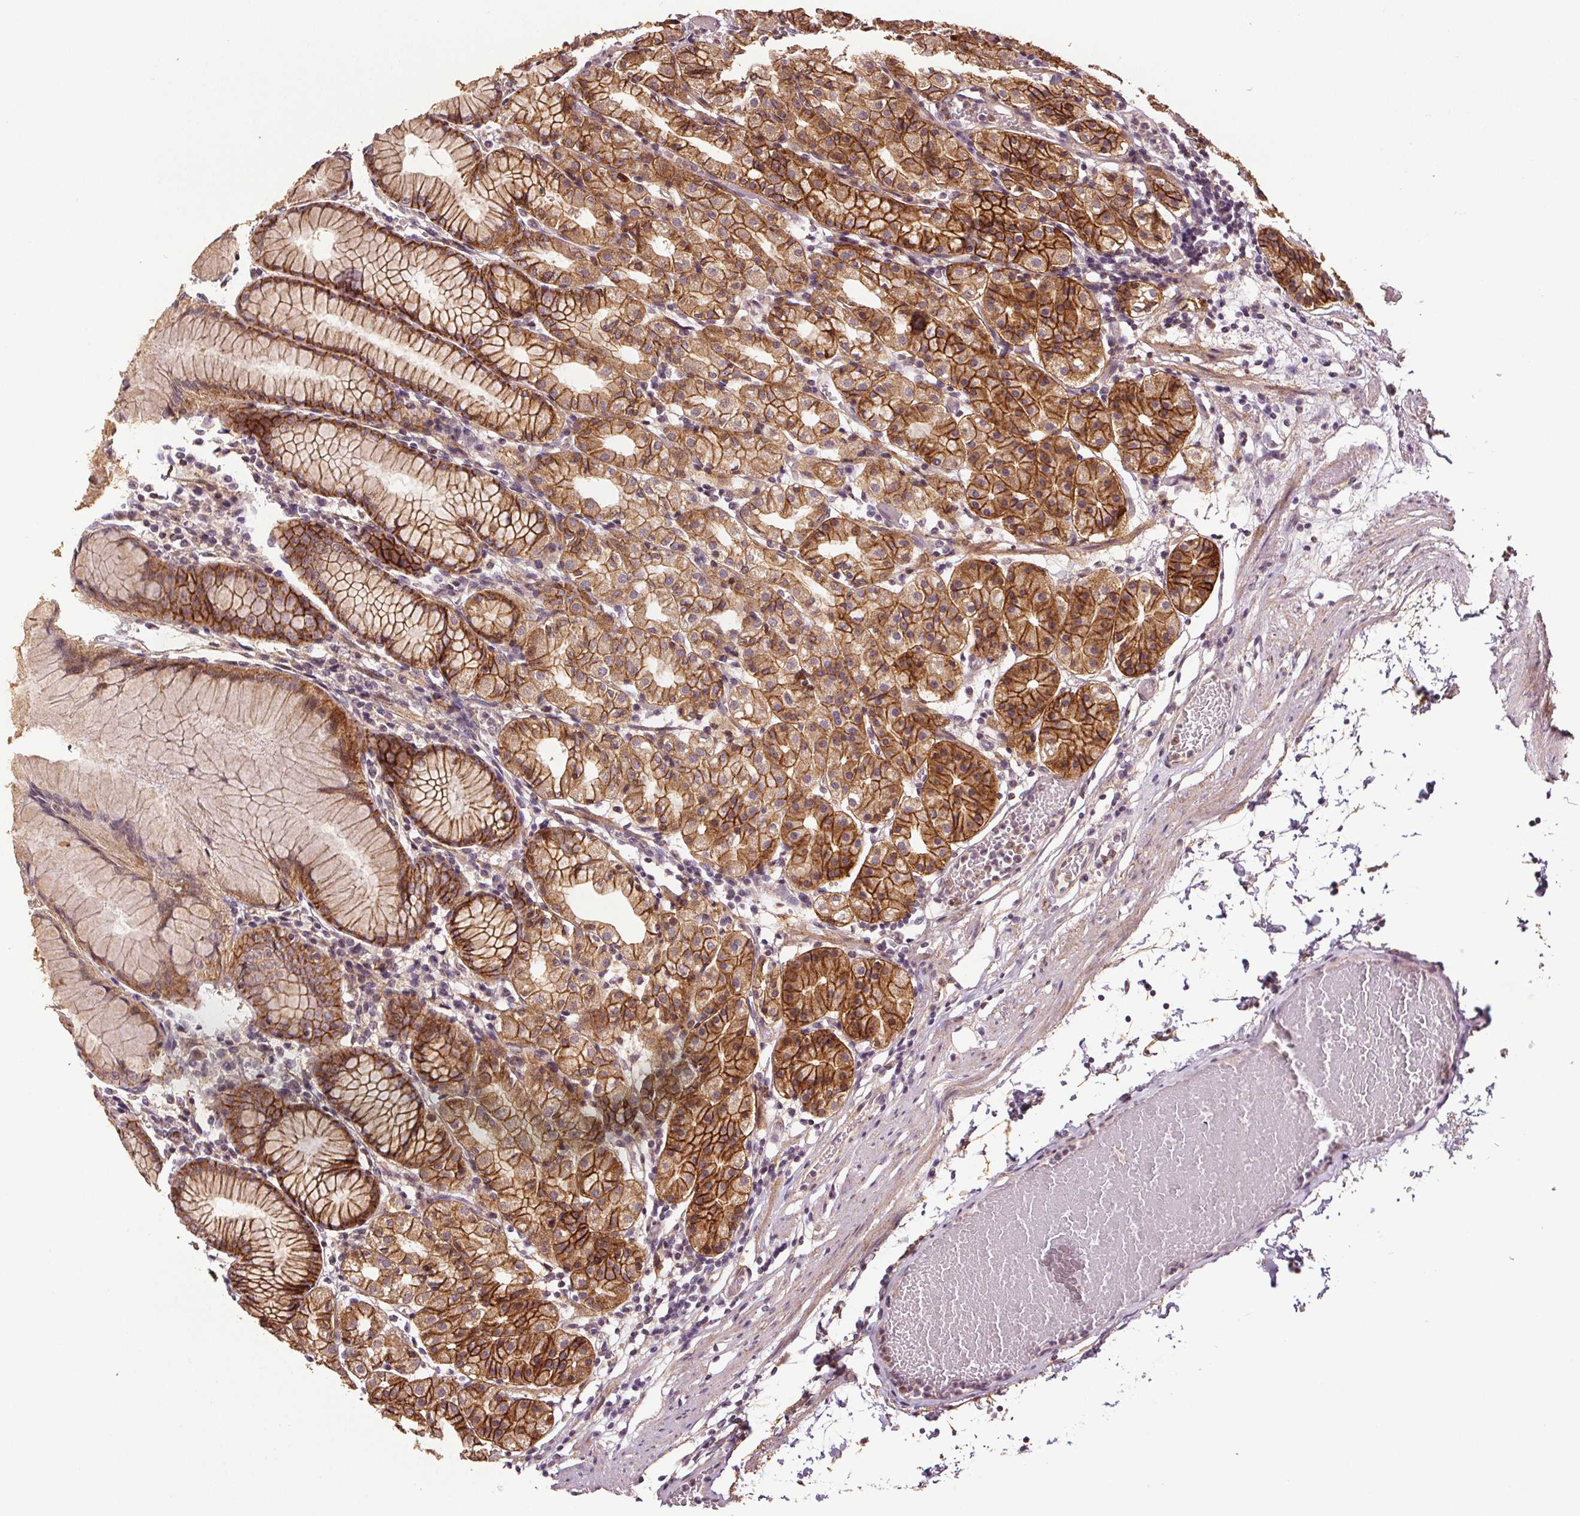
{"staining": {"intensity": "moderate", "quantity": ">75%", "location": "cytoplasmic/membranous"}, "tissue": "stomach", "cell_type": "Glandular cells", "image_type": "normal", "snomed": [{"axis": "morphology", "description": "Normal tissue, NOS"}, {"axis": "topography", "description": "Stomach"}], "caption": "This histopathology image displays immunohistochemistry (IHC) staining of normal human stomach, with medium moderate cytoplasmic/membranous positivity in approximately >75% of glandular cells.", "gene": "EPHB3", "patient": {"sex": "female", "age": 57}}